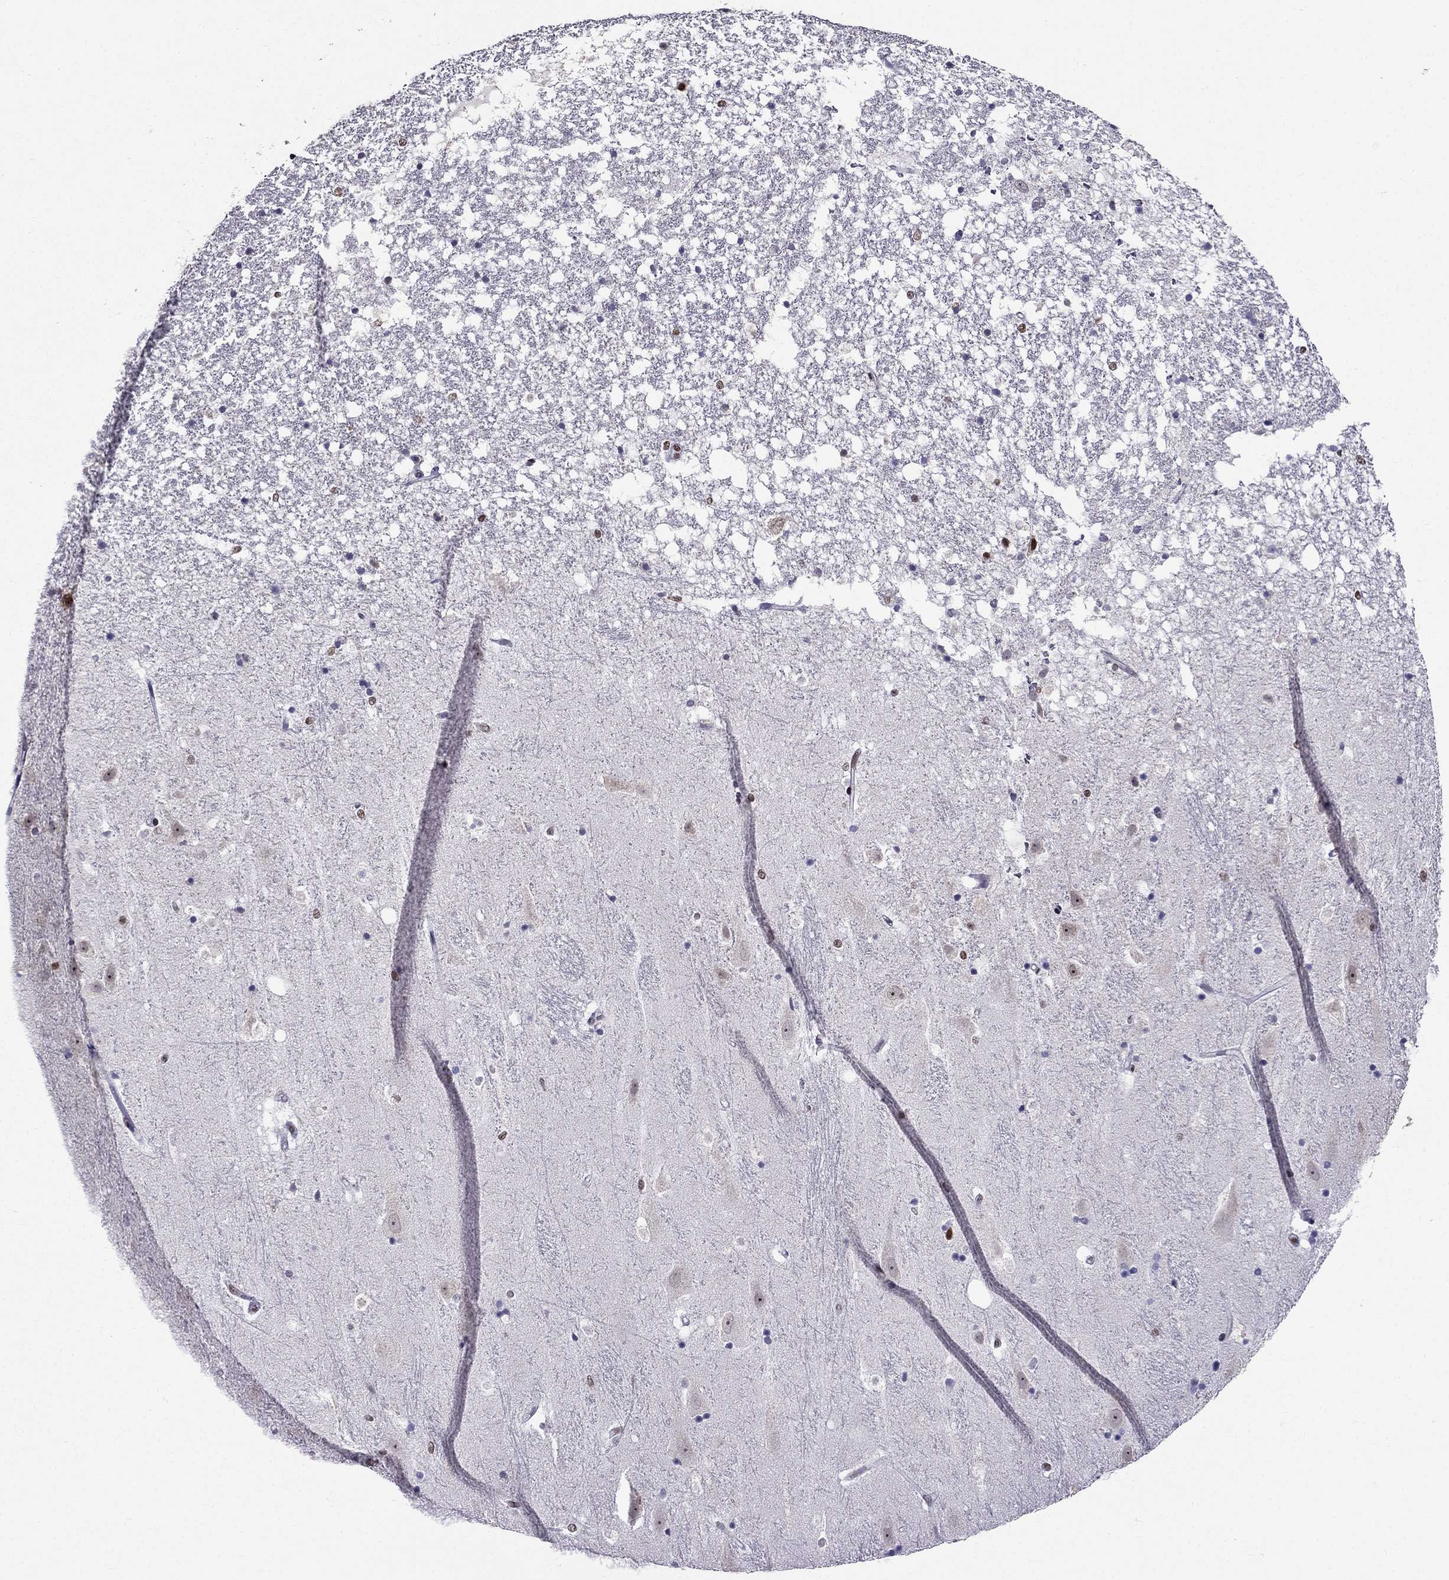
{"staining": {"intensity": "moderate", "quantity": "<25%", "location": "nuclear"}, "tissue": "hippocampus", "cell_type": "Glial cells", "image_type": "normal", "snomed": [{"axis": "morphology", "description": "Normal tissue, NOS"}, {"axis": "topography", "description": "Hippocampus"}], "caption": "Immunohistochemical staining of unremarkable human hippocampus shows <25% levels of moderate nuclear protein positivity in about <25% of glial cells.", "gene": "ZNF420", "patient": {"sex": "male", "age": 49}}